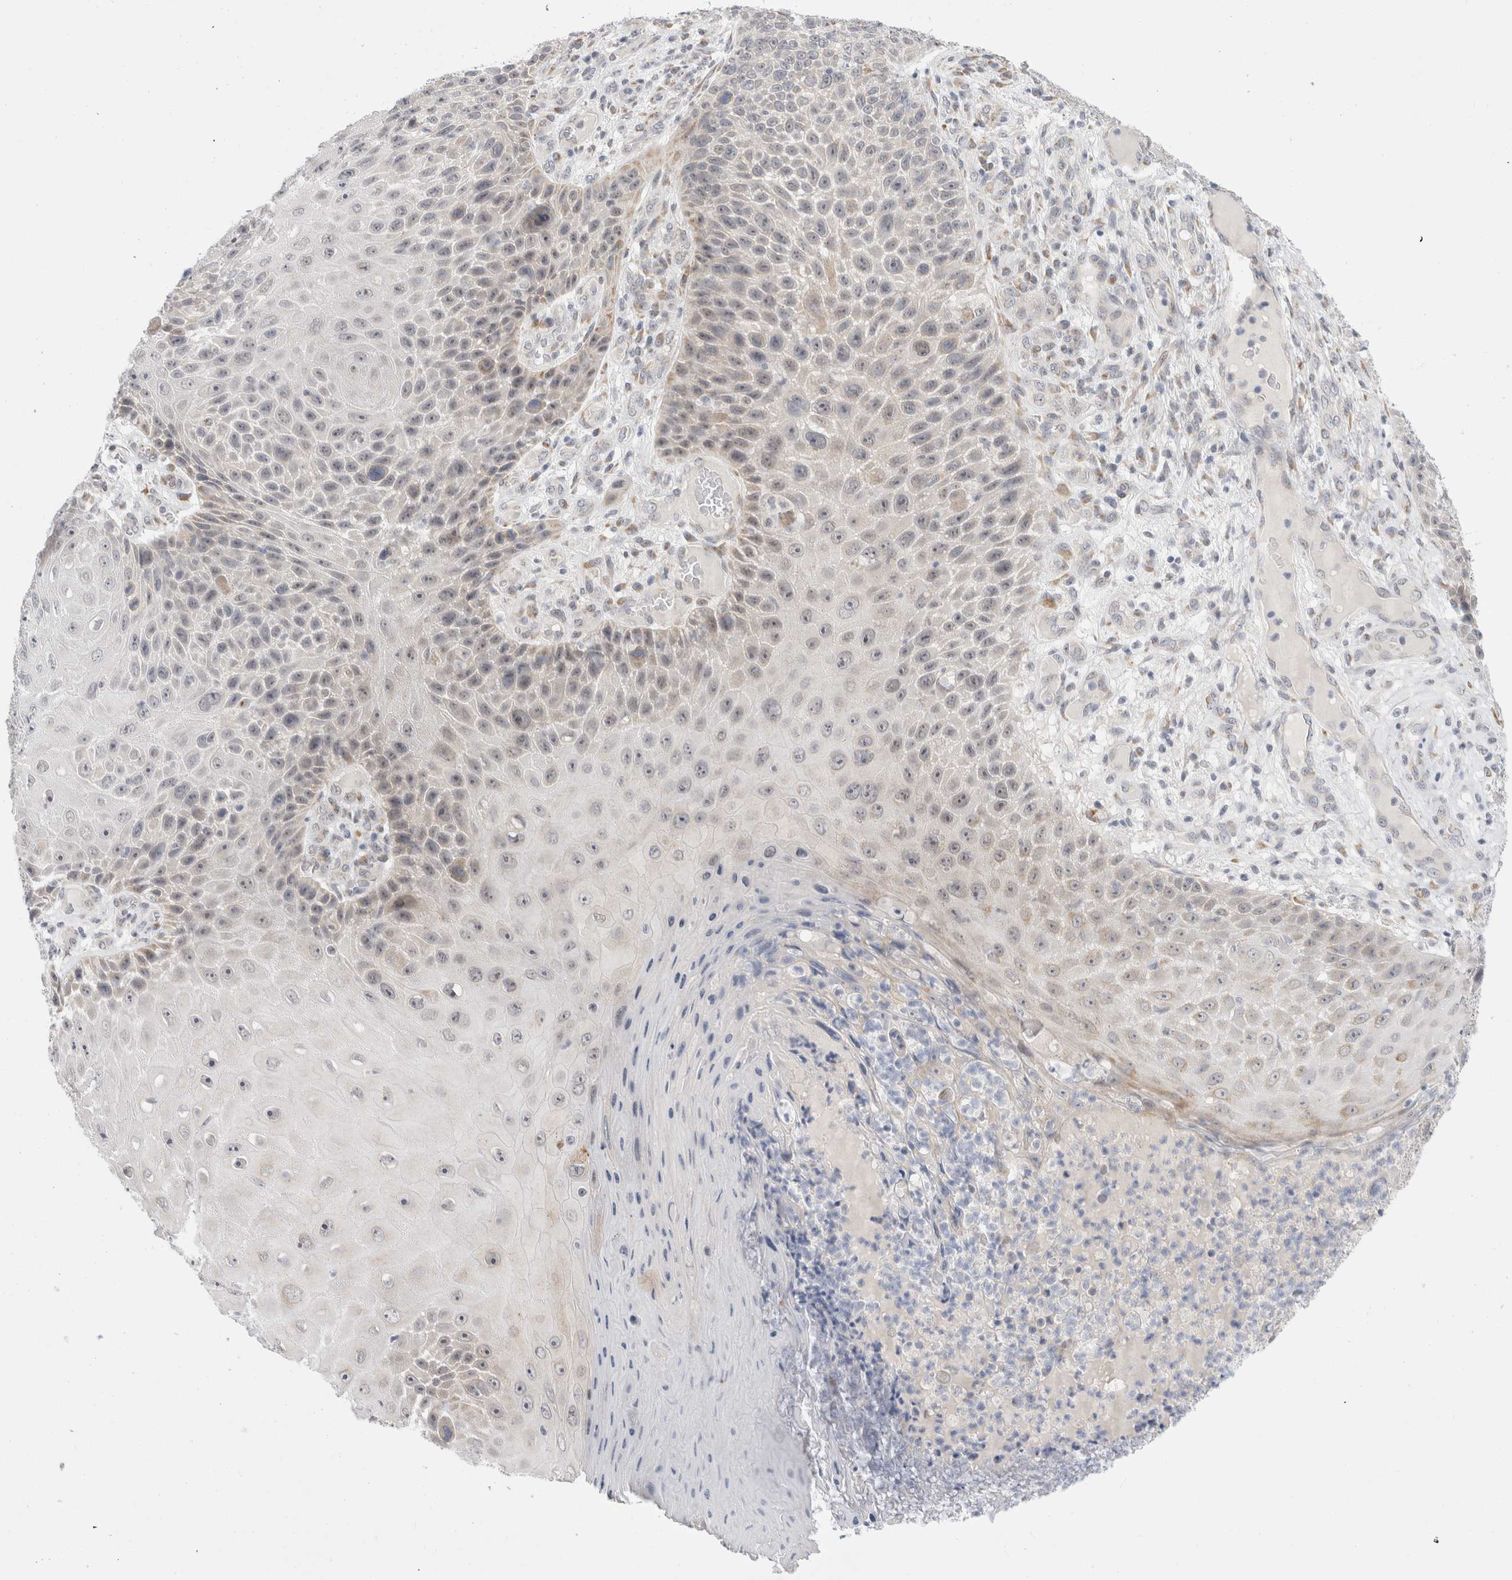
{"staining": {"intensity": "weak", "quantity": "<25%", "location": "cytoplasmic/membranous,nuclear"}, "tissue": "skin cancer", "cell_type": "Tumor cells", "image_type": "cancer", "snomed": [{"axis": "morphology", "description": "Squamous cell carcinoma, NOS"}, {"axis": "topography", "description": "Skin"}], "caption": "Squamous cell carcinoma (skin) was stained to show a protein in brown. There is no significant expression in tumor cells.", "gene": "TRMT1L", "patient": {"sex": "female", "age": 88}}